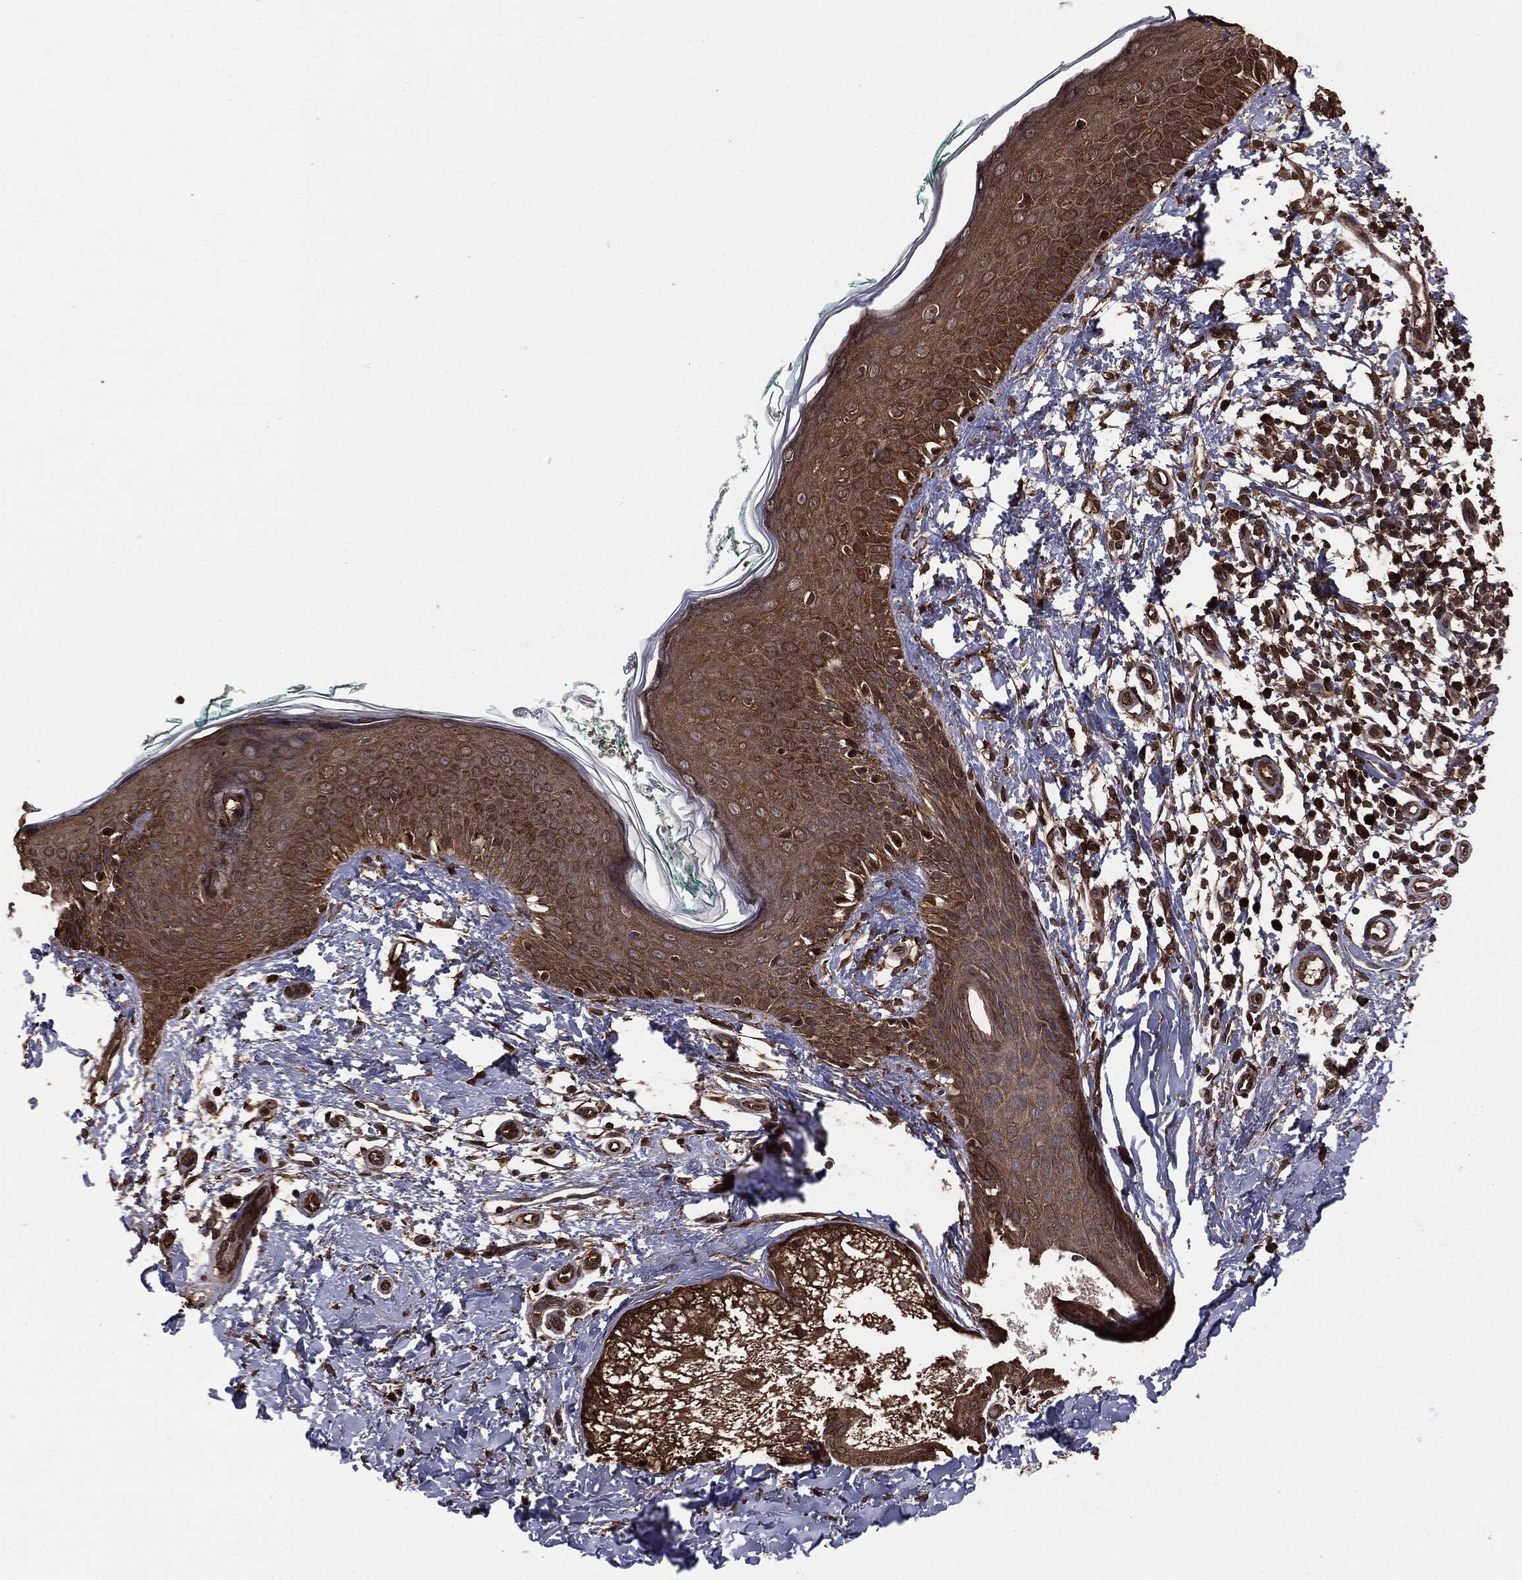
{"staining": {"intensity": "moderate", "quantity": "<25%", "location": "cytoplasmic/membranous"}, "tissue": "skin", "cell_type": "Fibroblasts", "image_type": "normal", "snomed": [{"axis": "morphology", "description": "Normal tissue, NOS"}, {"axis": "morphology", "description": "Basal cell carcinoma"}, {"axis": "topography", "description": "Skin"}], "caption": "Unremarkable skin displays moderate cytoplasmic/membranous positivity in about <25% of fibroblasts, visualized by immunohistochemistry. (Brightfield microscopy of DAB IHC at high magnification).", "gene": "NME1", "patient": {"sex": "male", "age": 33}}